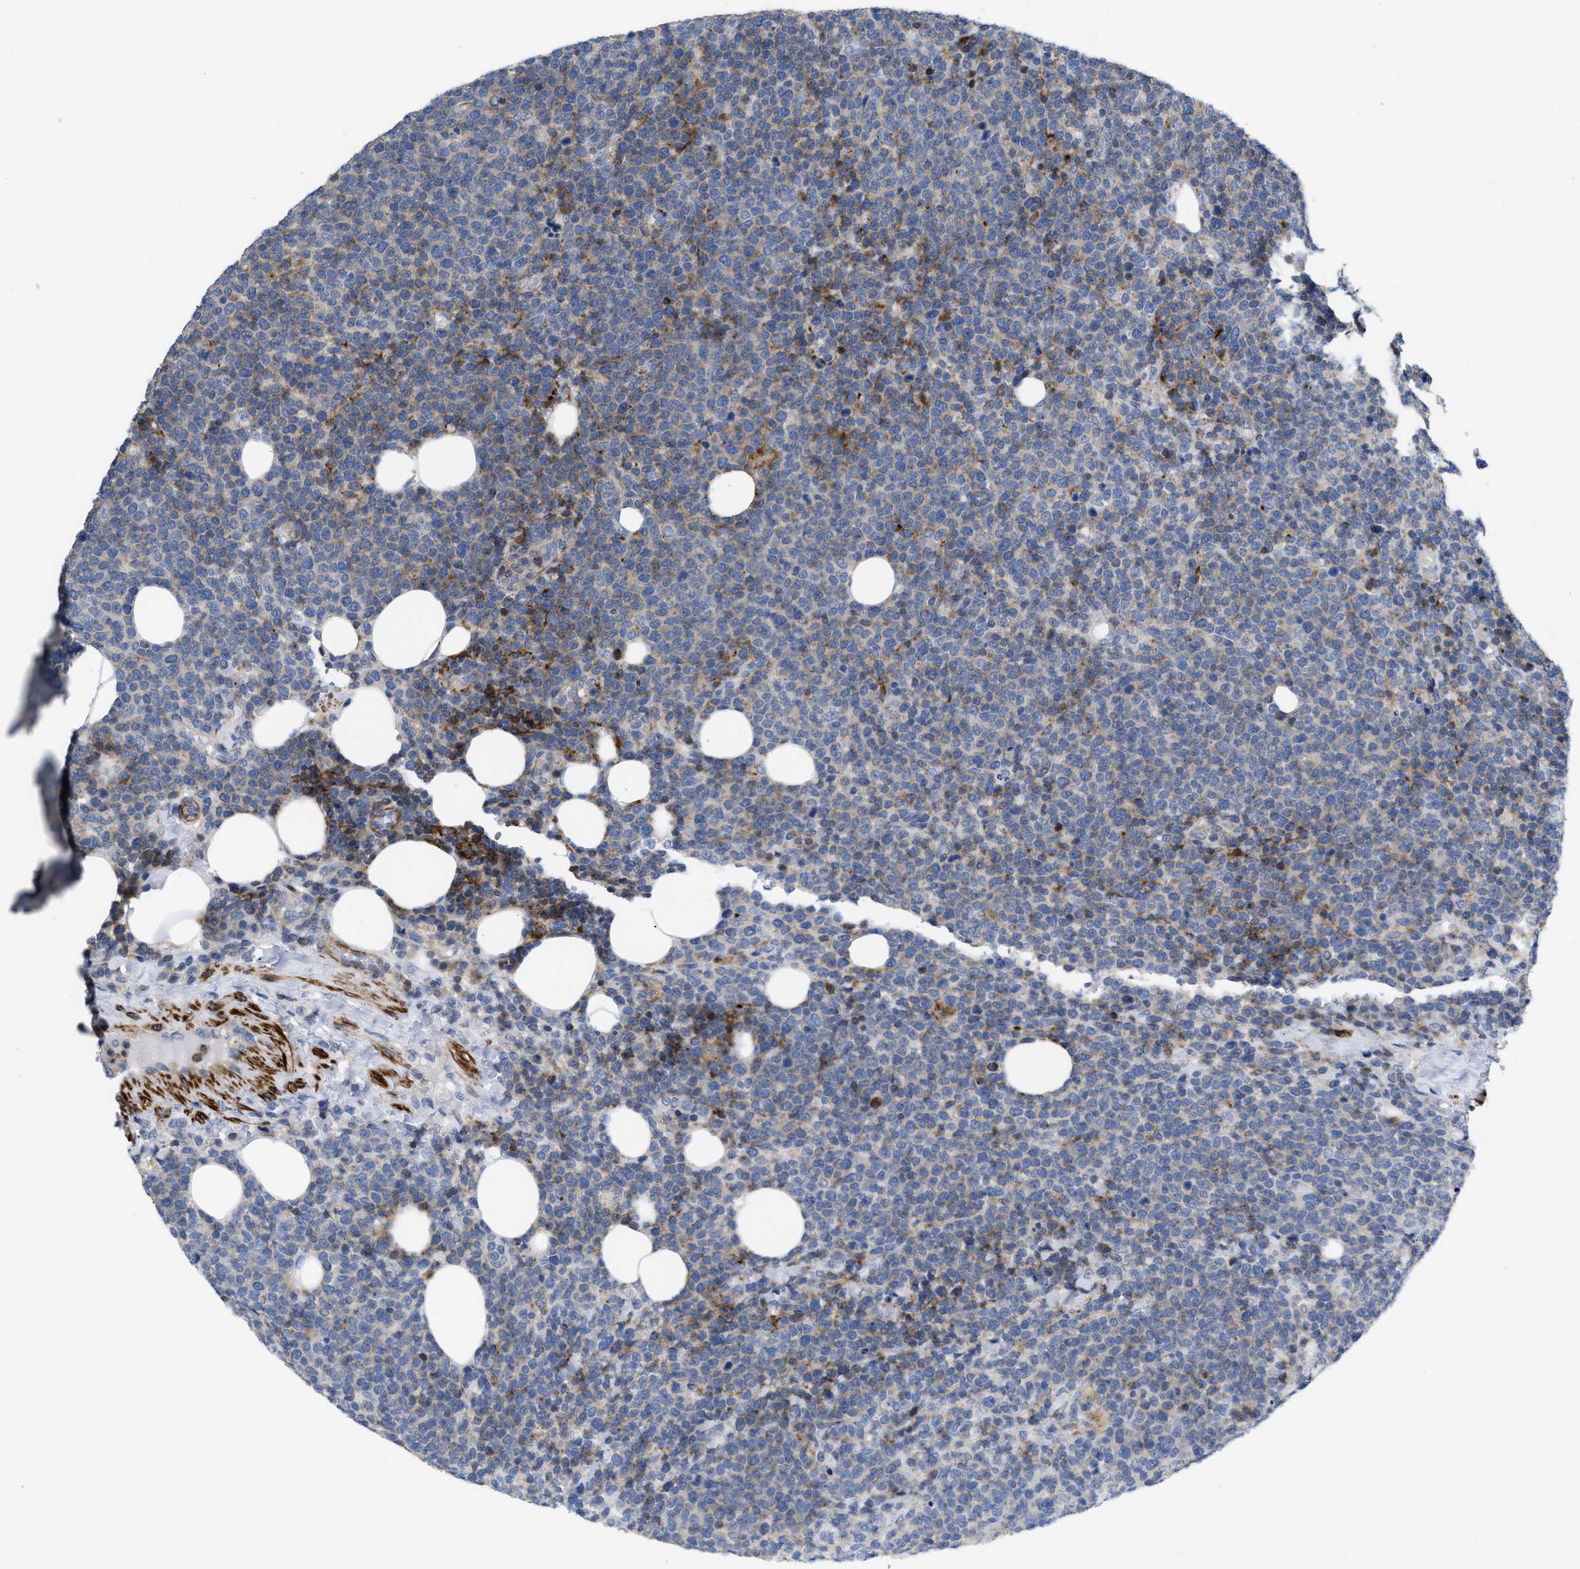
{"staining": {"intensity": "moderate", "quantity": "<25%", "location": "cytoplasmic/membranous"}, "tissue": "lymphoma", "cell_type": "Tumor cells", "image_type": "cancer", "snomed": [{"axis": "morphology", "description": "Malignant lymphoma, non-Hodgkin's type, High grade"}, {"axis": "topography", "description": "Lymph node"}], "caption": "Lymphoma stained with a protein marker displays moderate staining in tumor cells.", "gene": "PRMT2", "patient": {"sex": "male", "age": 61}}